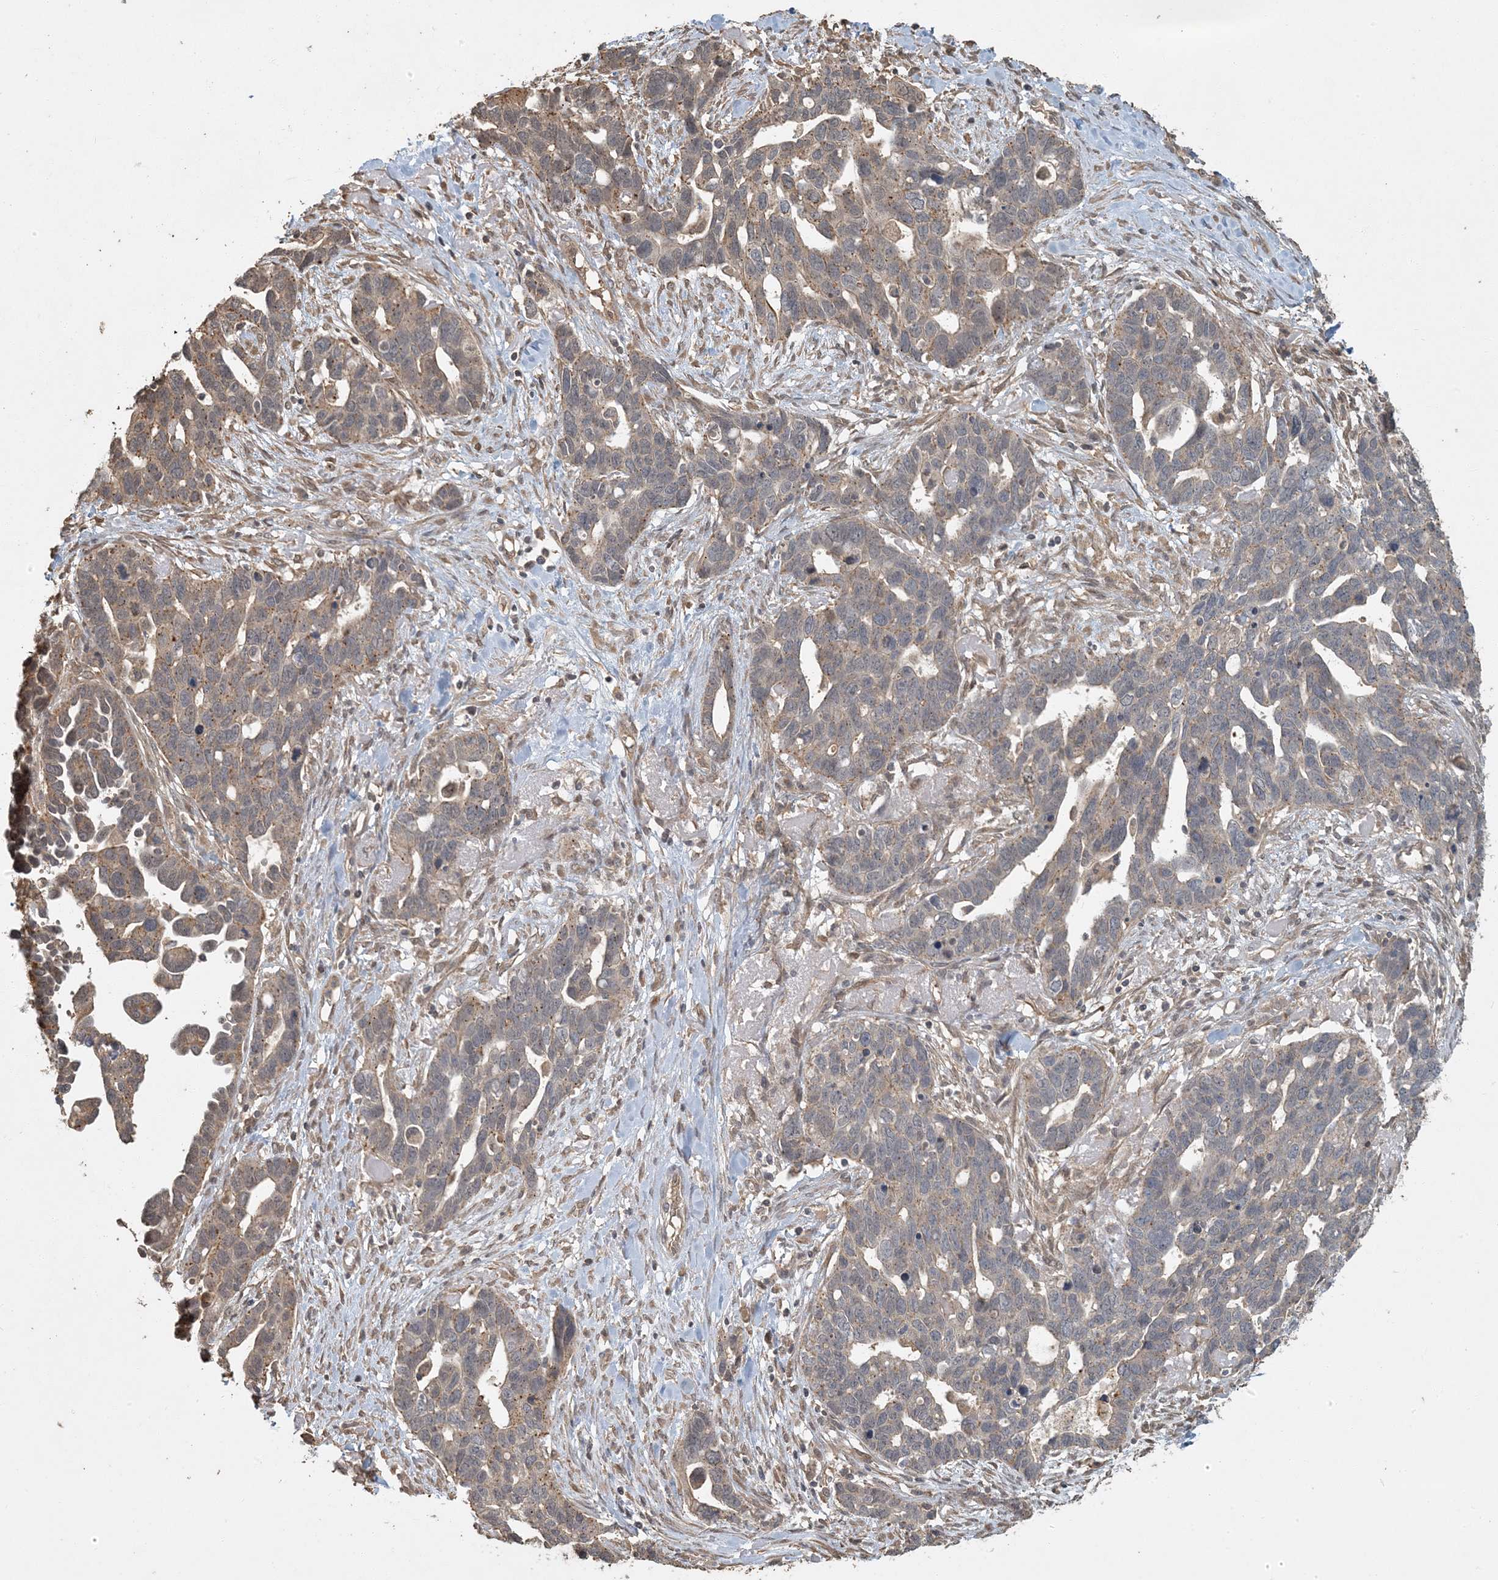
{"staining": {"intensity": "weak", "quantity": ">75%", "location": "cytoplasmic/membranous"}, "tissue": "ovarian cancer", "cell_type": "Tumor cells", "image_type": "cancer", "snomed": [{"axis": "morphology", "description": "Cystadenocarcinoma, serous, NOS"}, {"axis": "topography", "description": "Ovary"}], "caption": "Weak cytoplasmic/membranous protein staining is seen in approximately >75% of tumor cells in serous cystadenocarcinoma (ovarian).", "gene": "AK9", "patient": {"sex": "female", "age": 54}}